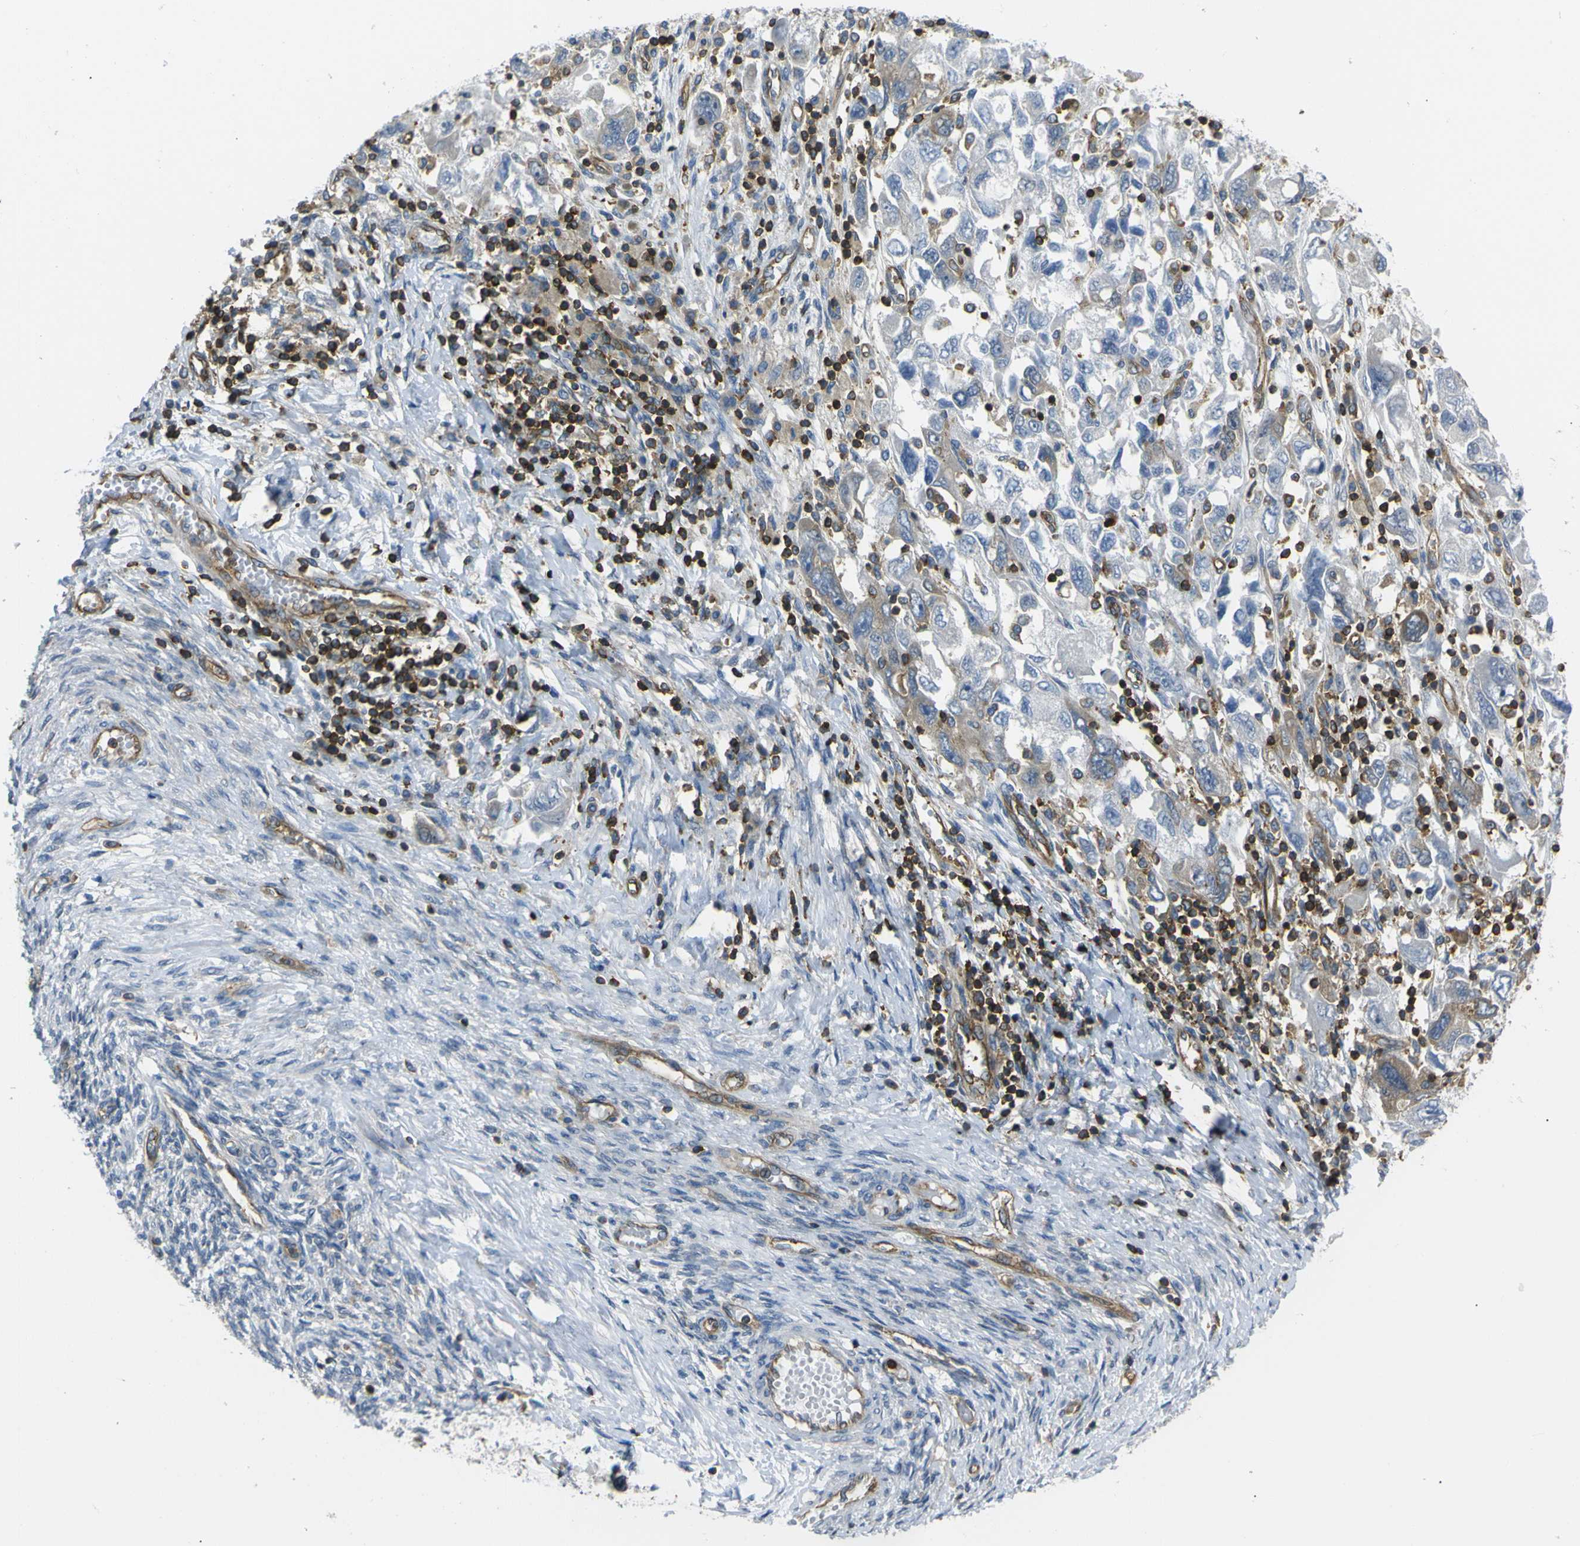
{"staining": {"intensity": "weak", "quantity": "<25%", "location": "cytoplasmic/membranous"}, "tissue": "ovarian cancer", "cell_type": "Tumor cells", "image_type": "cancer", "snomed": [{"axis": "morphology", "description": "Carcinoma, NOS"}, {"axis": "morphology", "description": "Cystadenocarcinoma, serous, NOS"}, {"axis": "topography", "description": "Ovary"}], "caption": "Ovarian cancer was stained to show a protein in brown. There is no significant positivity in tumor cells. (DAB (3,3'-diaminobenzidine) immunohistochemistry visualized using brightfield microscopy, high magnification).", "gene": "ARHGEF1", "patient": {"sex": "female", "age": 69}}